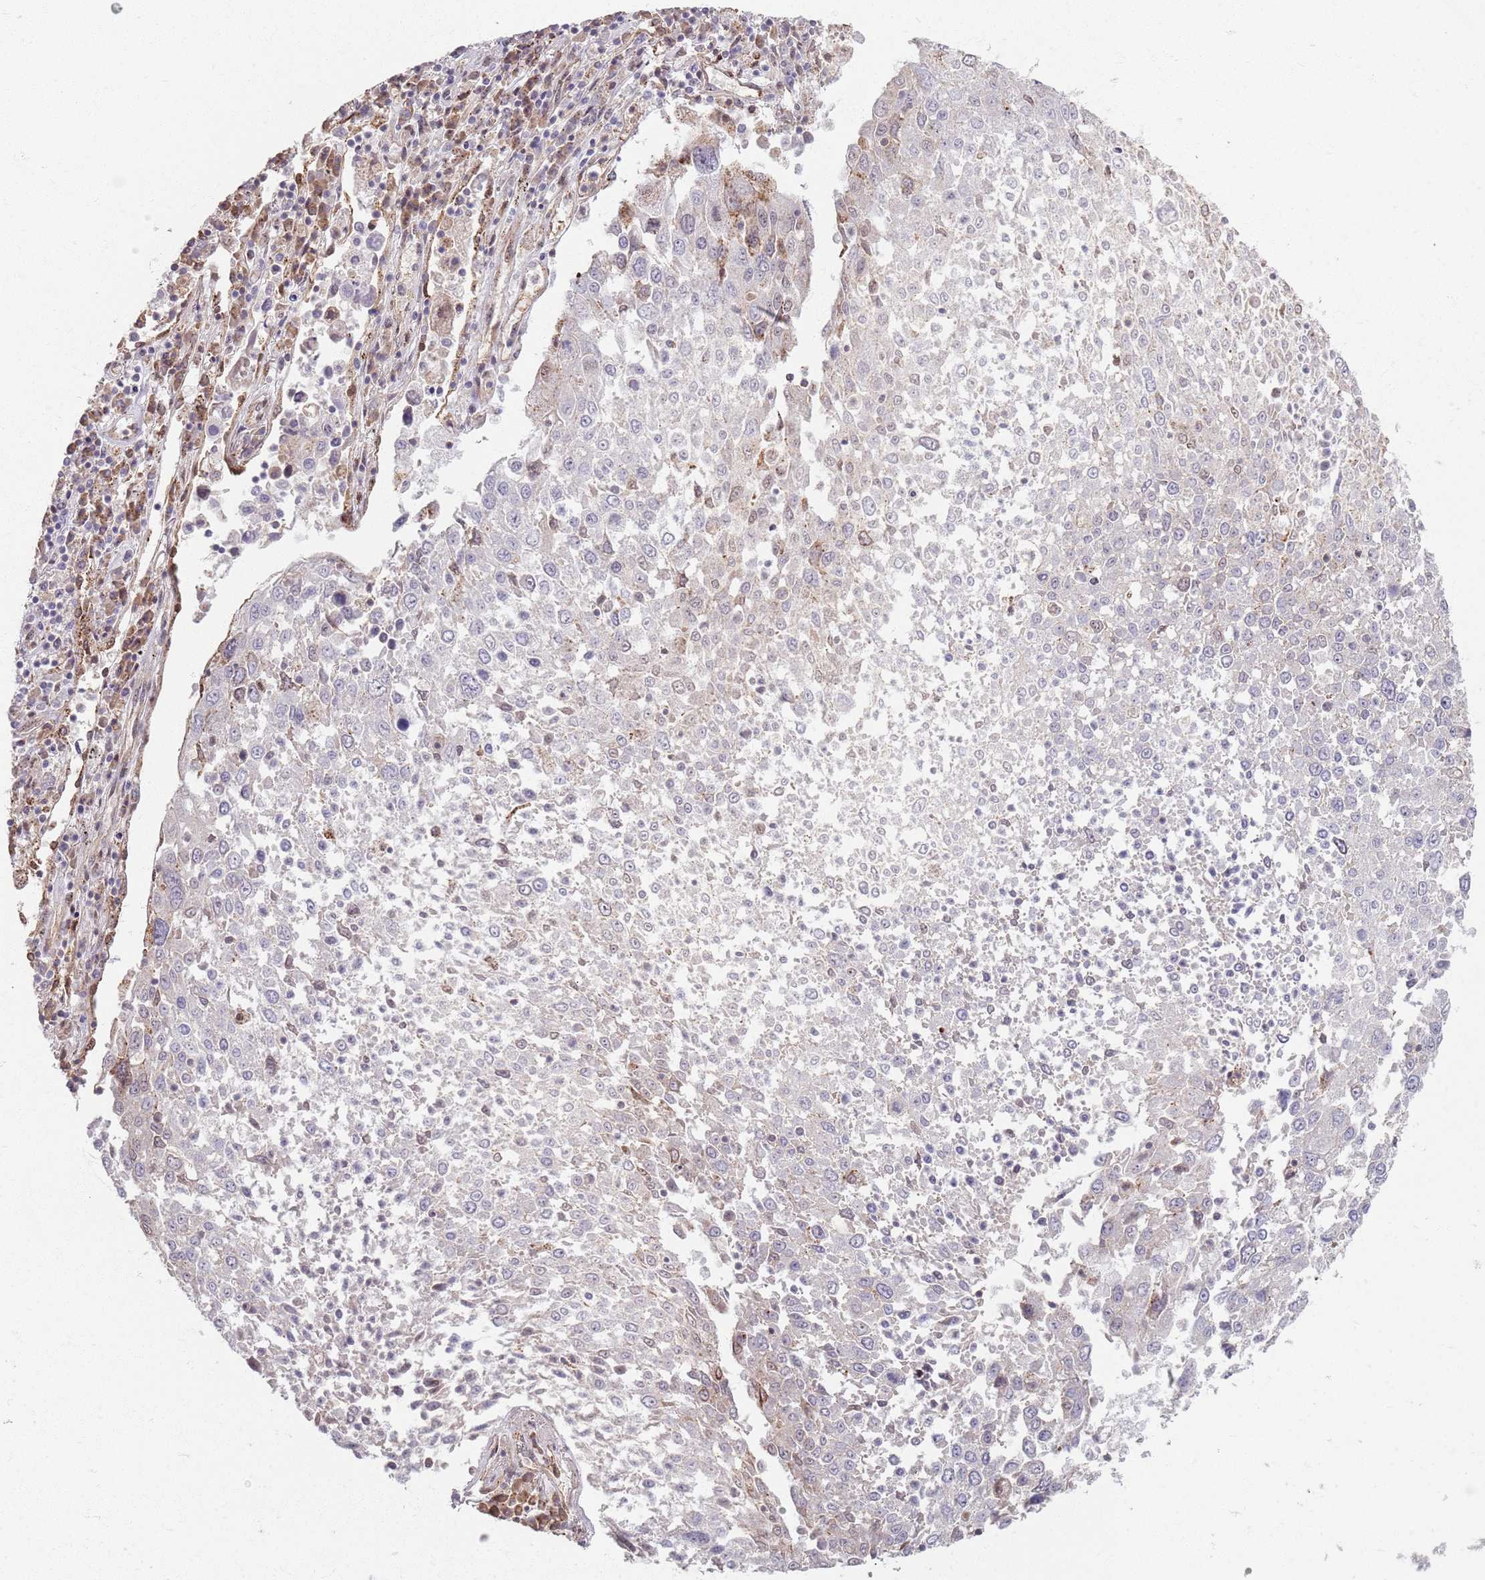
{"staining": {"intensity": "negative", "quantity": "none", "location": "none"}, "tissue": "lung cancer", "cell_type": "Tumor cells", "image_type": "cancer", "snomed": [{"axis": "morphology", "description": "Squamous cell carcinoma, NOS"}, {"axis": "topography", "description": "Lung"}], "caption": "Lung cancer stained for a protein using immunohistochemistry (IHC) reveals no staining tumor cells.", "gene": "KCNA5", "patient": {"sex": "male", "age": 65}}